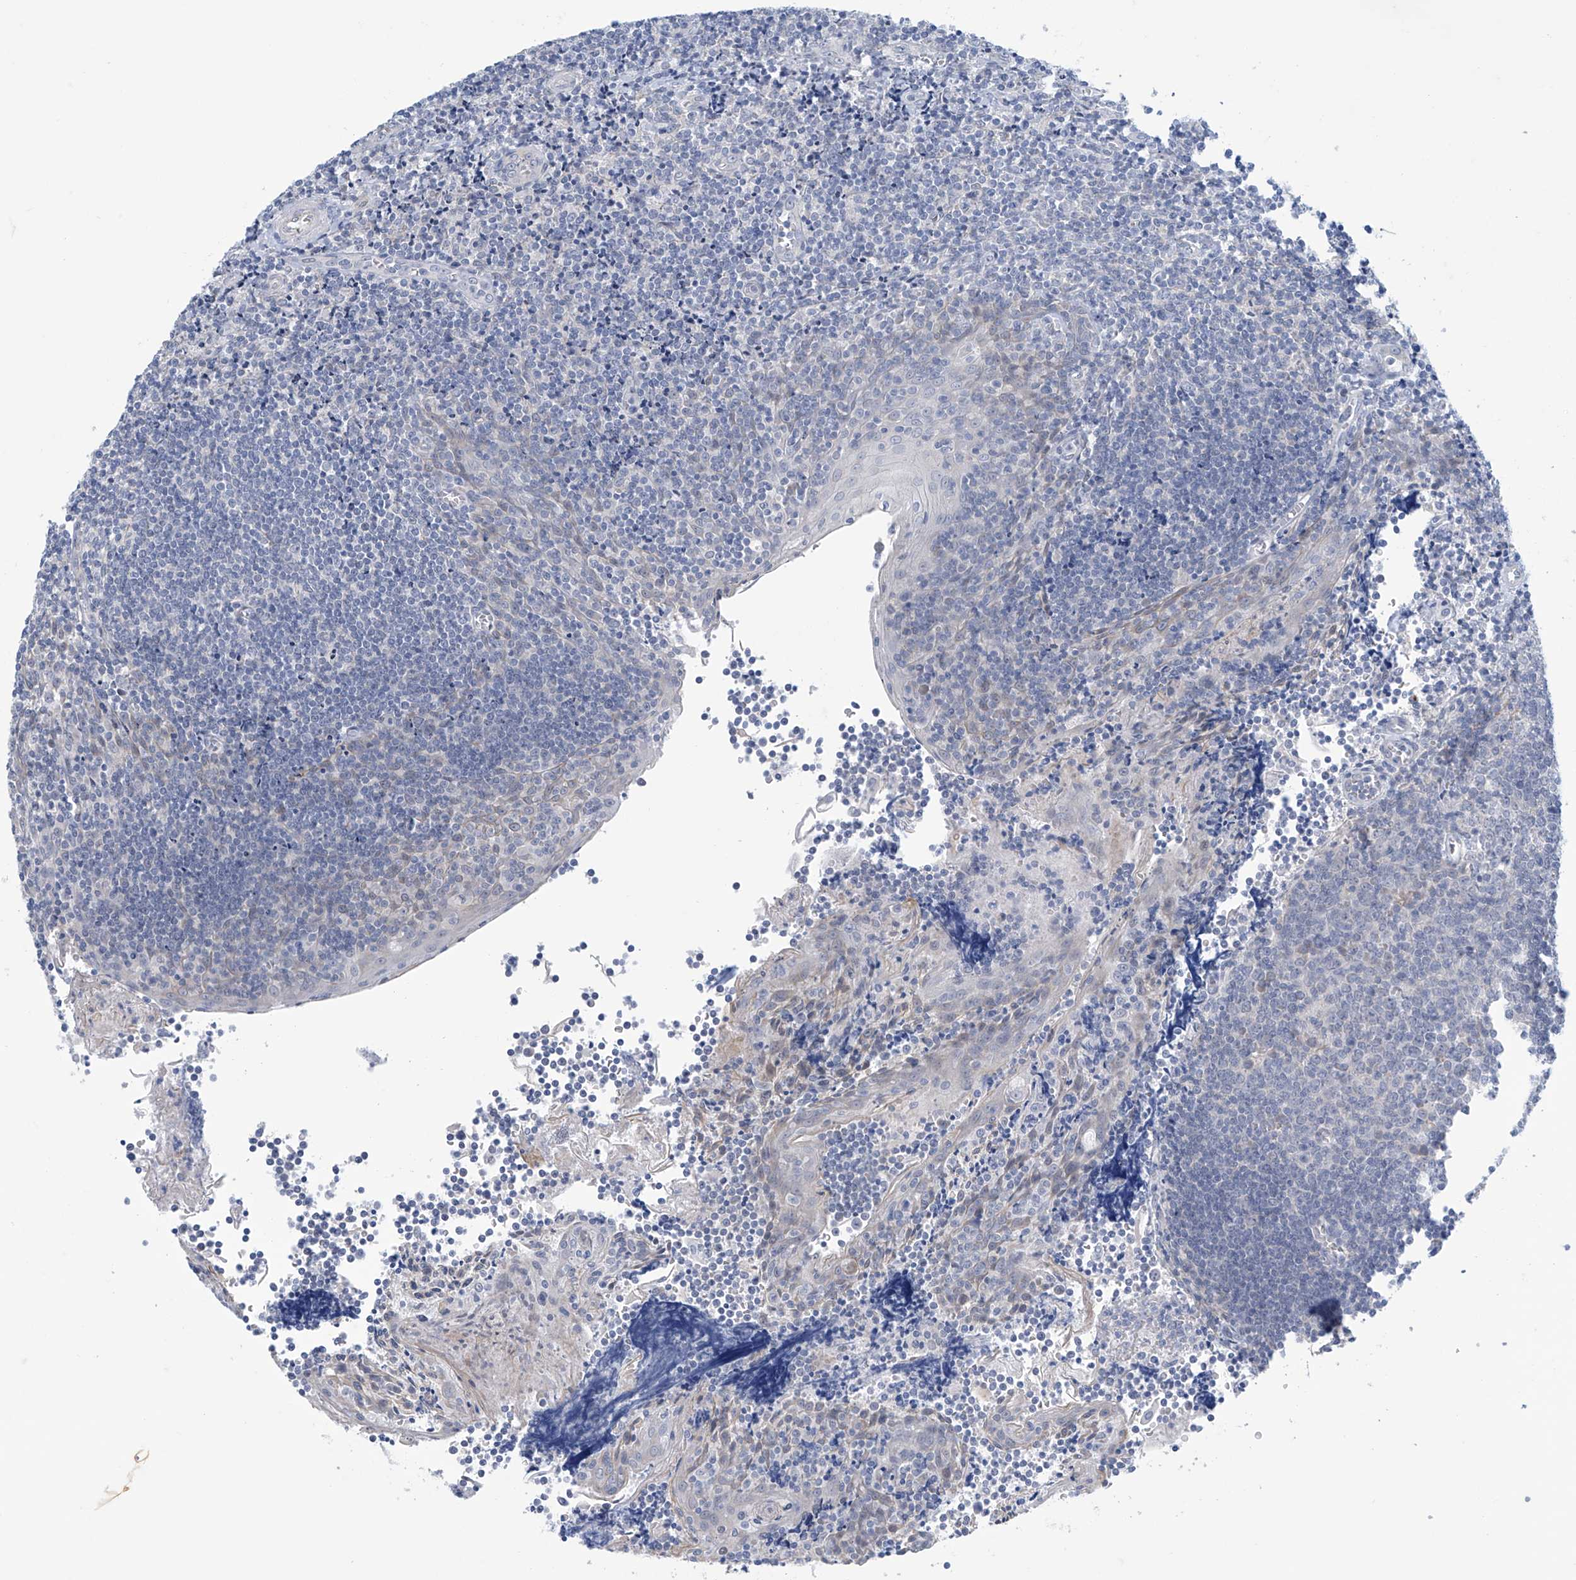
{"staining": {"intensity": "negative", "quantity": "none", "location": "none"}, "tissue": "tonsil", "cell_type": "Germinal center cells", "image_type": "normal", "snomed": [{"axis": "morphology", "description": "Normal tissue, NOS"}, {"axis": "topography", "description": "Tonsil"}], "caption": "Immunohistochemistry (IHC) histopathology image of benign tonsil stained for a protein (brown), which exhibits no staining in germinal center cells.", "gene": "SLC35A5", "patient": {"sex": "male", "age": 27}}